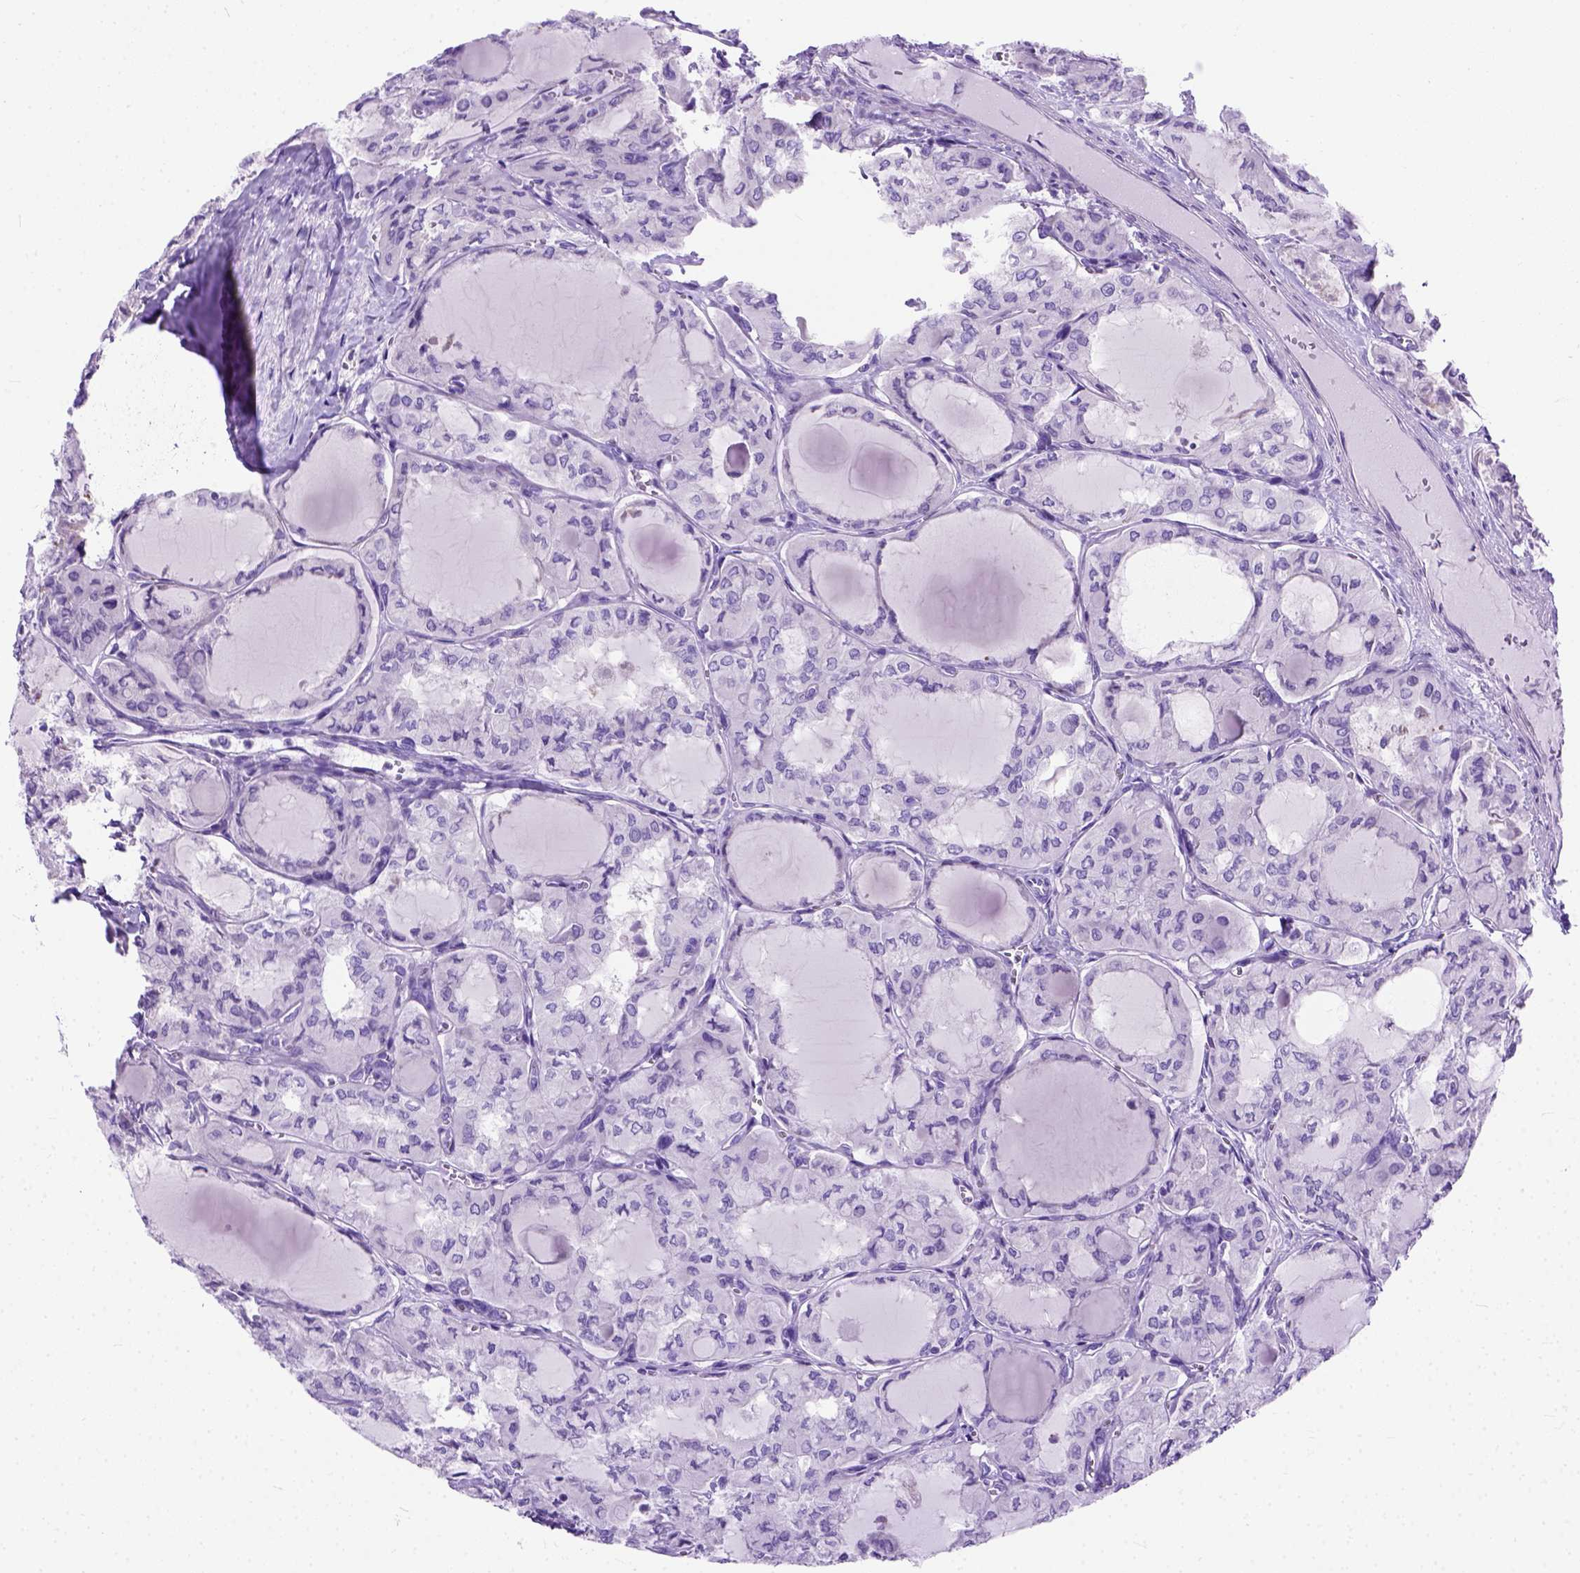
{"staining": {"intensity": "negative", "quantity": "none", "location": "none"}, "tissue": "thyroid cancer", "cell_type": "Tumor cells", "image_type": "cancer", "snomed": [{"axis": "morphology", "description": "Papillary adenocarcinoma, NOS"}, {"axis": "topography", "description": "Thyroid gland"}], "caption": "The micrograph shows no significant positivity in tumor cells of thyroid papillary adenocarcinoma.", "gene": "ODAD3", "patient": {"sex": "male", "age": 20}}